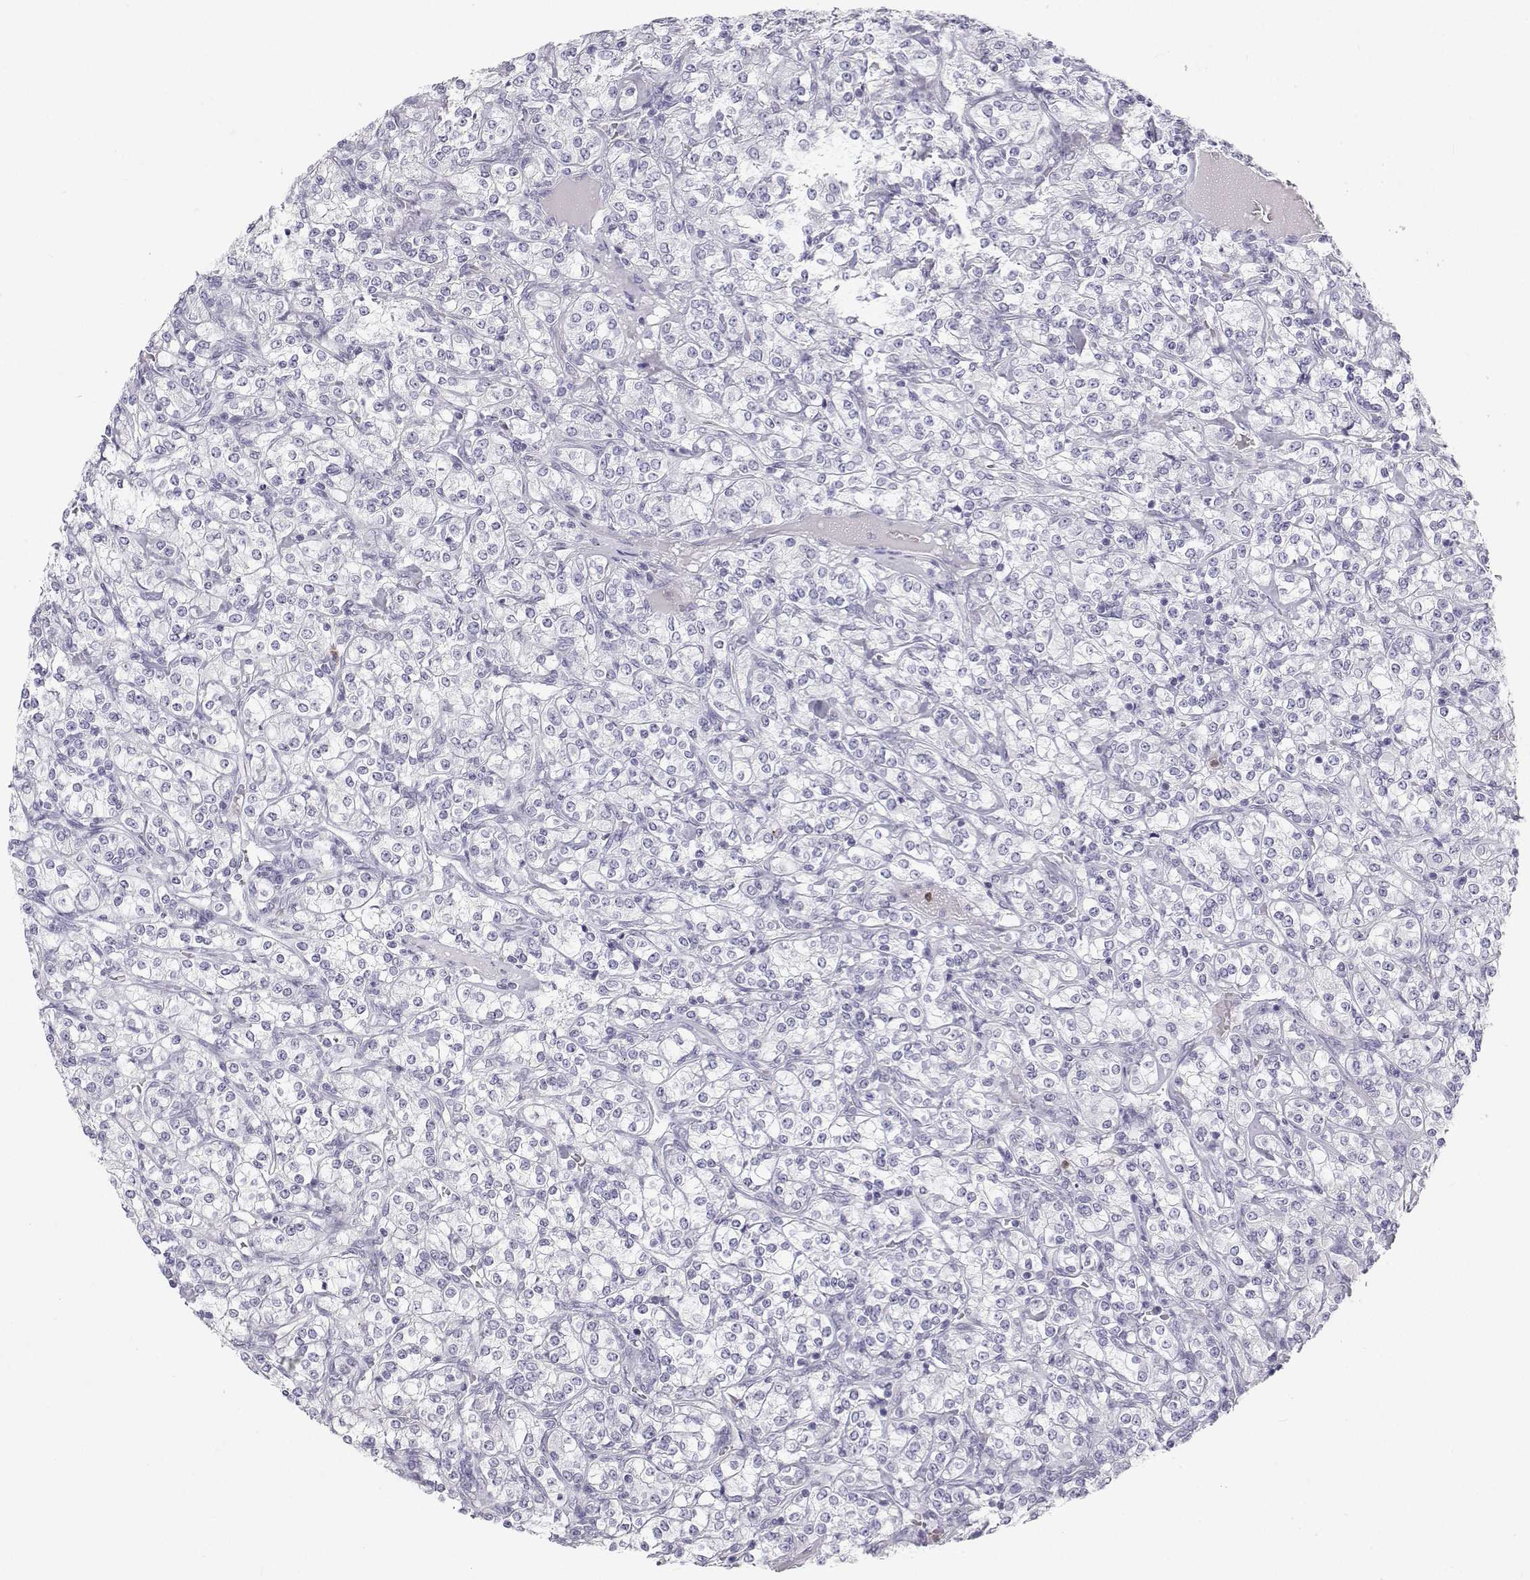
{"staining": {"intensity": "negative", "quantity": "none", "location": "none"}, "tissue": "renal cancer", "cell_type": "Tumor cells", "image_type": "cancer", "snomed": [{"axis": "morphology", "description": "Adenocarcinoma, NOS"}, {"axis": "topography", "description": "Kidney"}], "caption": "Renal cancer (adenocarcinoma) was stained to show a protein in brown. There is no significant positivity in tumor cells.", "gene": "SFTPB", "patient": {"sex": "male", "age": 77}}